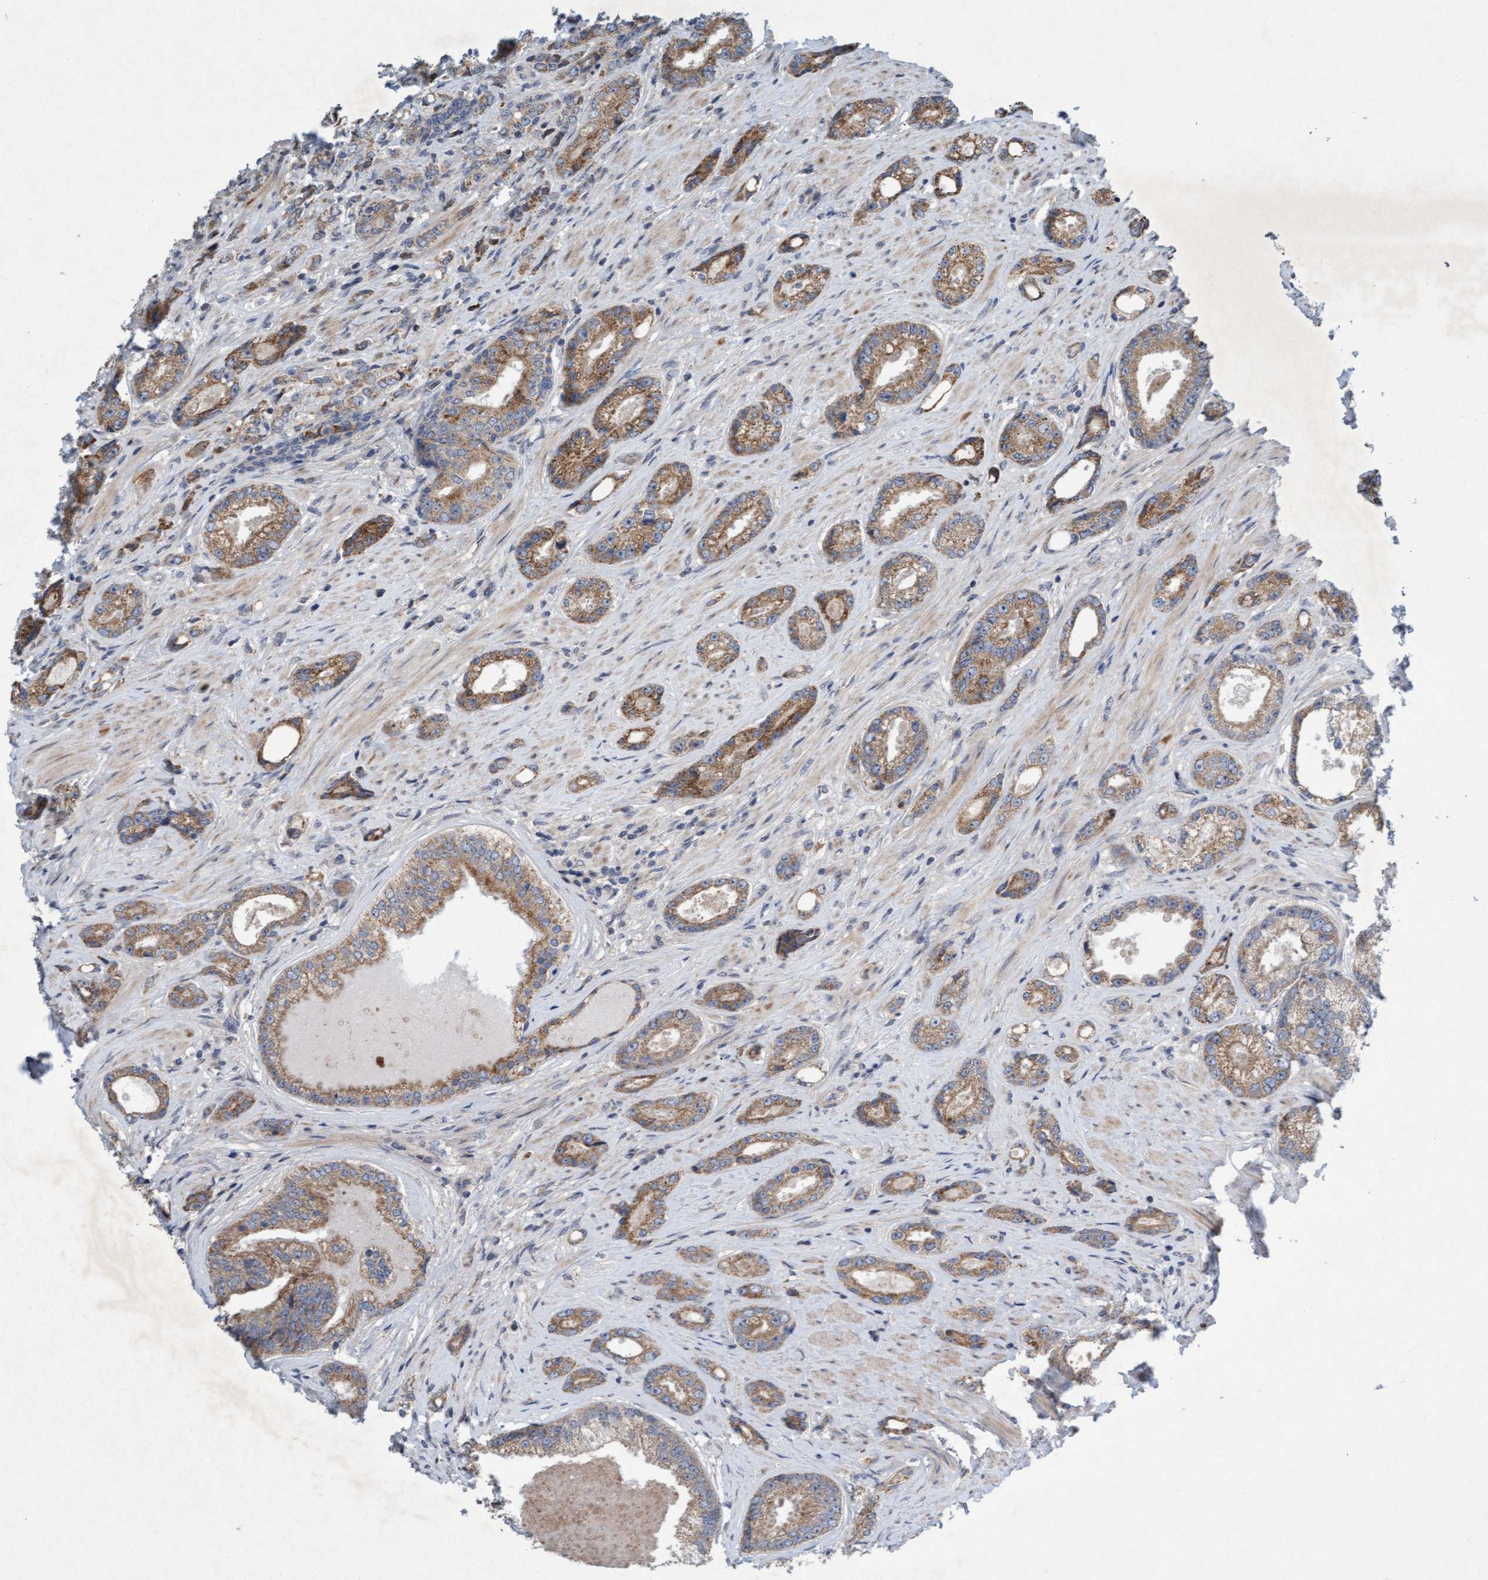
{"staining": {"intensity": "moderate", "quantity": ">75%", "location": "cytoplasmic/membranous"}, "tissue": "prostate cancer", "cell_type": "Tumor cells", "image_type": "cancer", "snomed": [{"axis": "morphology", "description": "Adenocarcinoma, High grade"}, {"axis": "topography", "description": "Prostate"}], "caption": "The micrograph demonstrates a brown stain indicating the presence of a protein in the cytoplasmic/membranous of tumor cells in adenocarcinoma (high-grade) (prostate).", "gene": "DDHD2", "patient": {"sex": "male", "age": 61}}